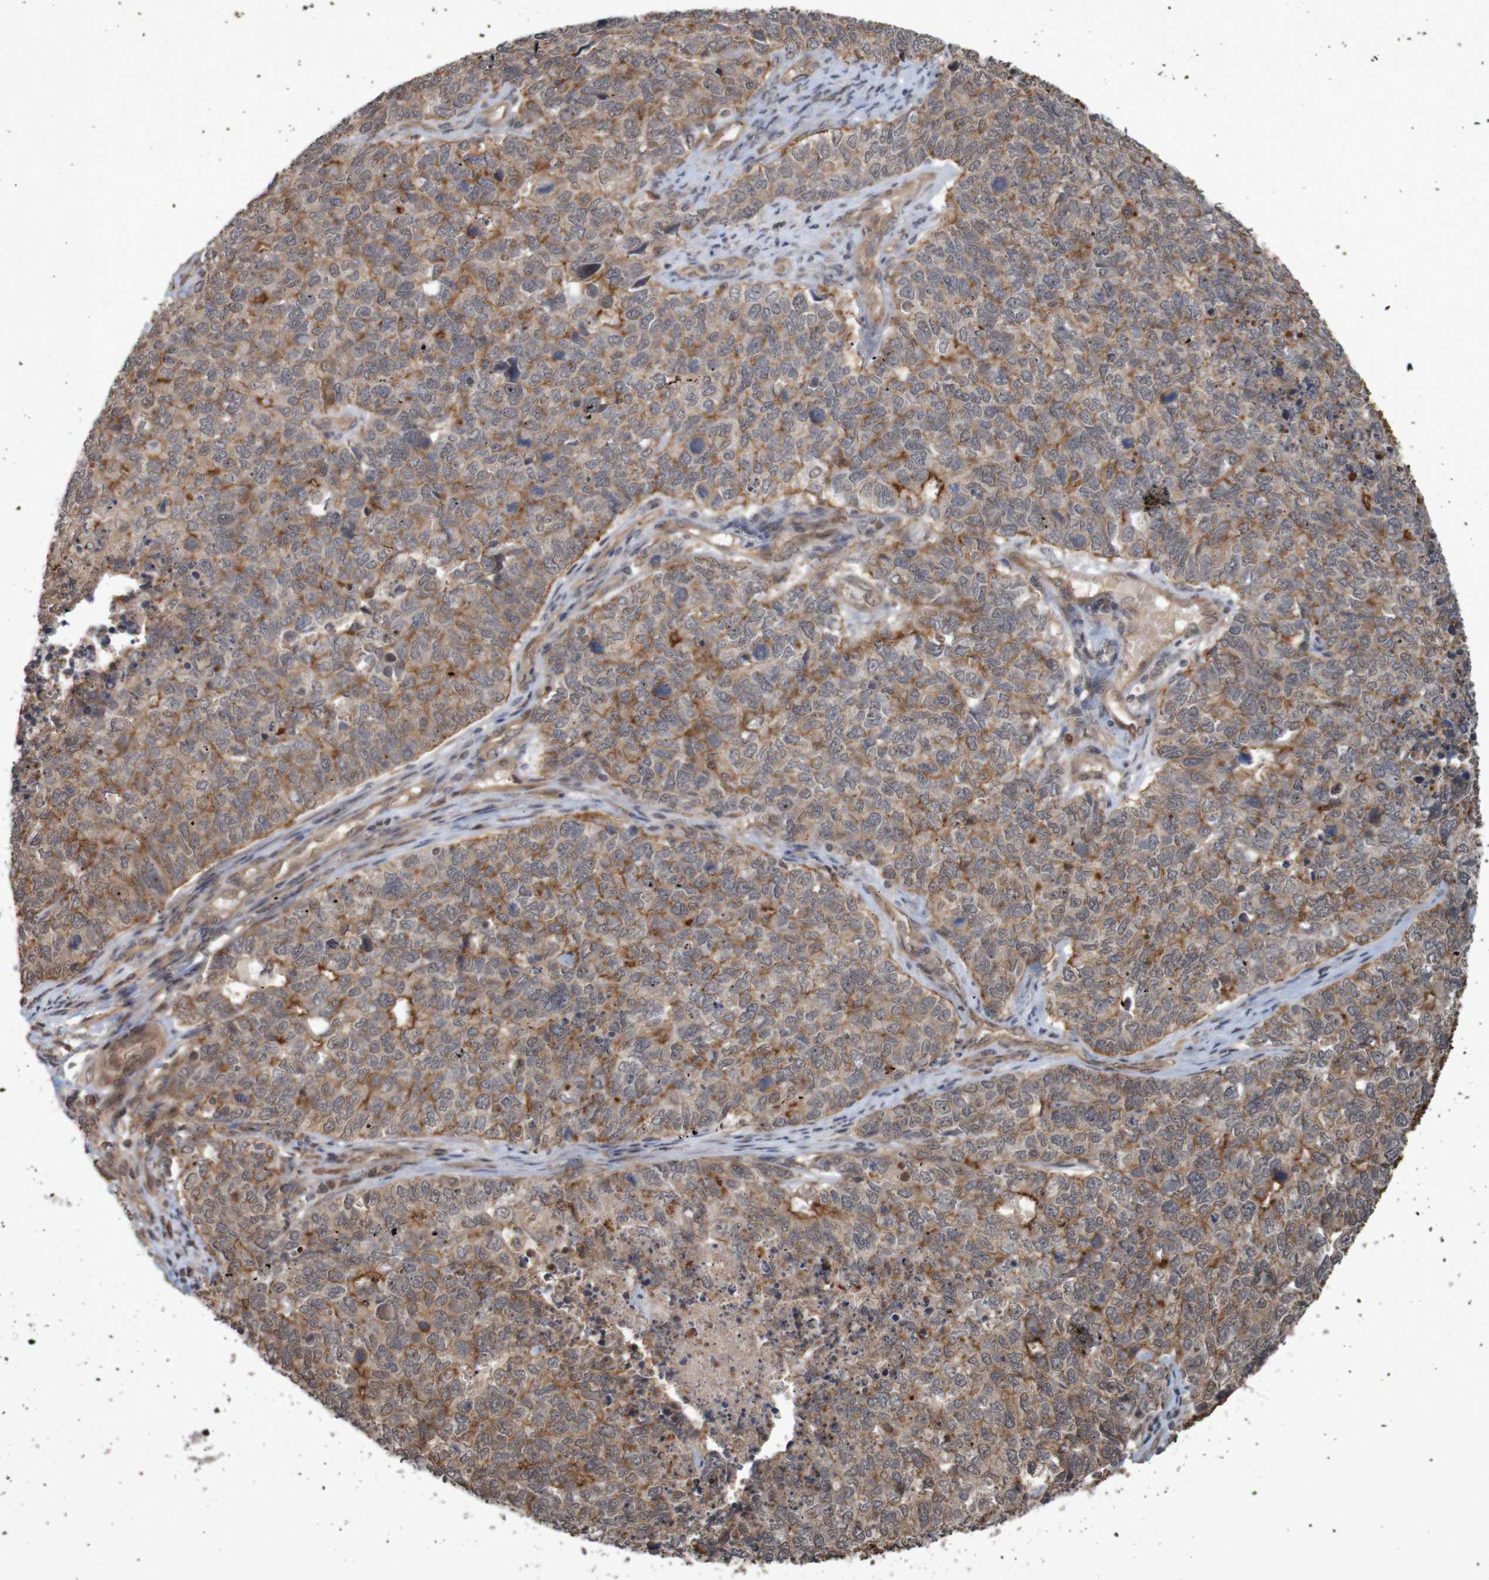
{"staining": {"intensity": "moderate", "quantity": ">75%", "location": "cytoplasmic/membranous"}, "tissue": "cervical cancer", "cell_type": "Tumor cells", "image_type": "cancer", "snomed": [{"axis": "morphology", "description": "Squamous cell carcinoma, NOS"}, {"axis": "topography", "description": "Cervix"}], "caption": "Human cervical cancer (squamous cell carcinoma) stained with a brown dye displays moderate cytoplasmic/membranous positive expression in about >75% of tumor cells.", "gene": "ARHGEF11", "patient": {"sex": "female", "age": 63}}